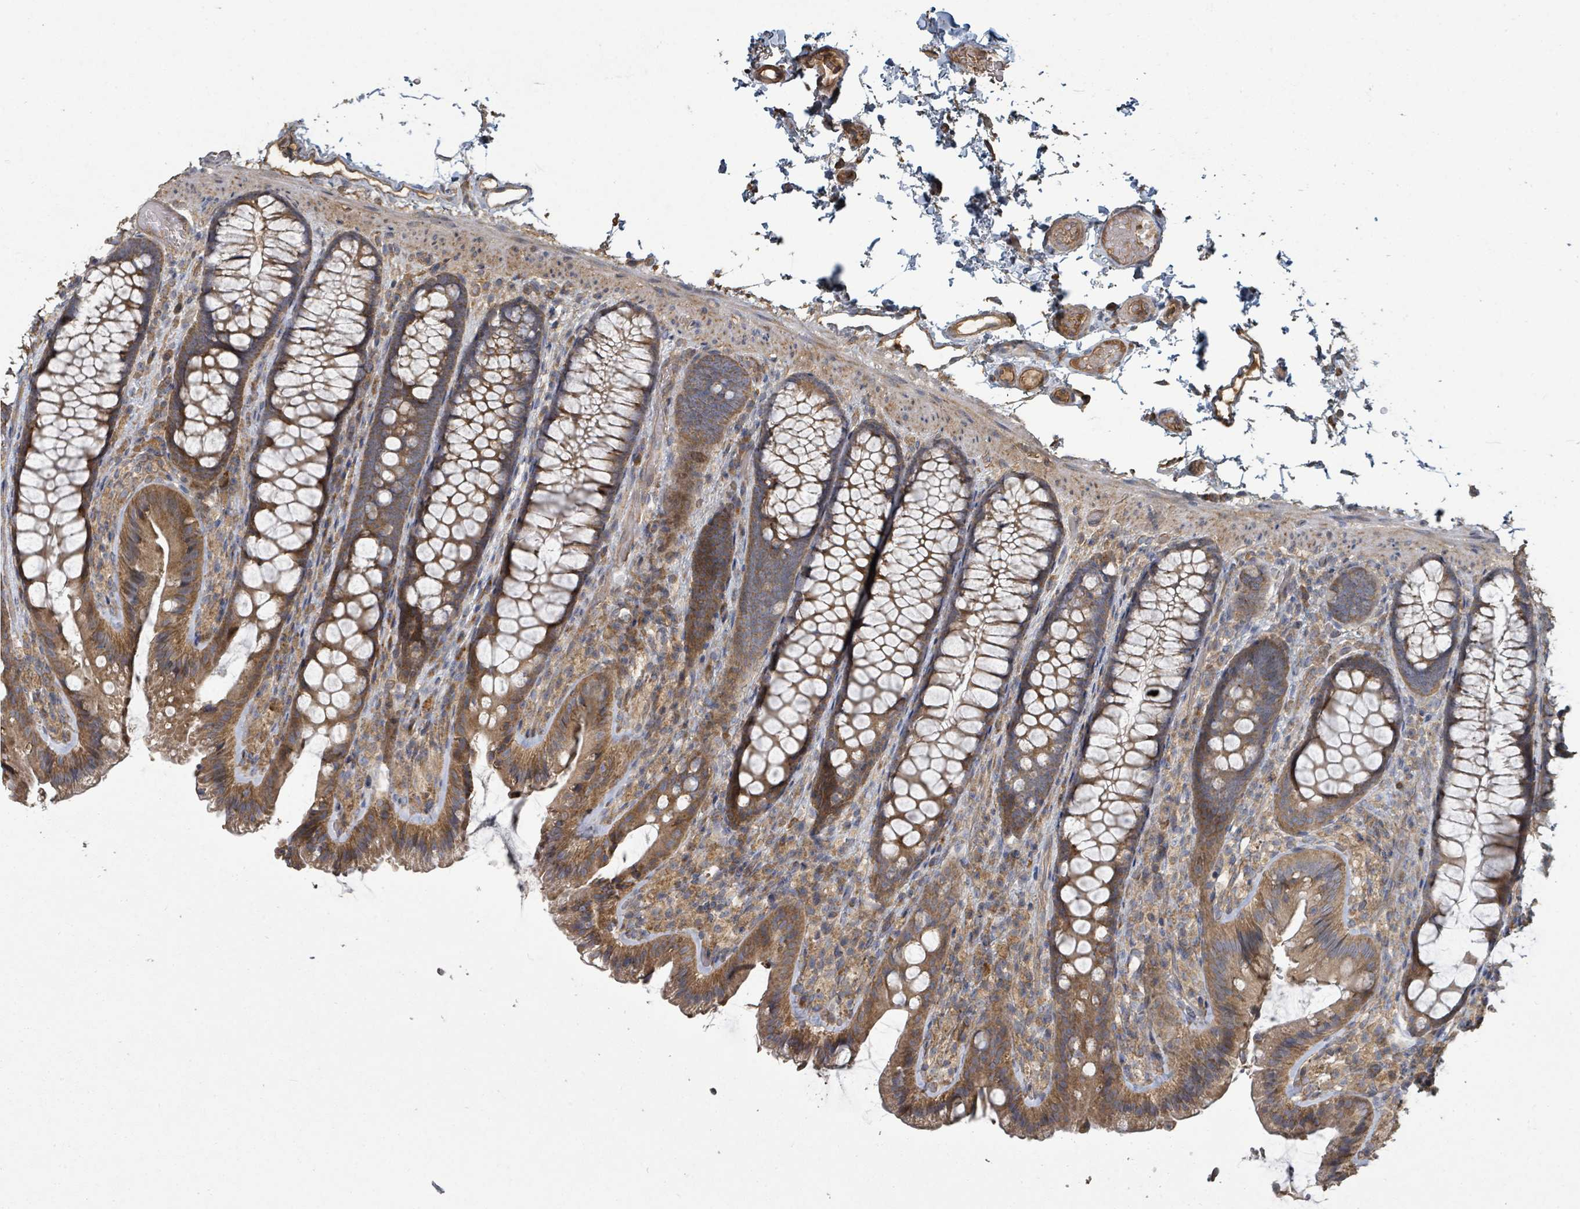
{"staining": {"intensity": "moderate", "quantity": ">75%", "location": "cytoplasmic/membranous"}, "tissue": "colon", "cell_type": "Endothelial cells", "image_type": "normal", "snomed": [{"axis": "morphology", "description": "Normal tissue, NOS"}, {"axis": "topography", "description": "Colon"}], "caption": "Protein staining demonstrates moderate cytoplasmic/membranous staining in about >75% of endothelial cells in normal colon. (Brightfield microscopy of DAB IHC at high magnification).", "gene": "WDFY1", "patient": {"sex": "male", "age": 46}}